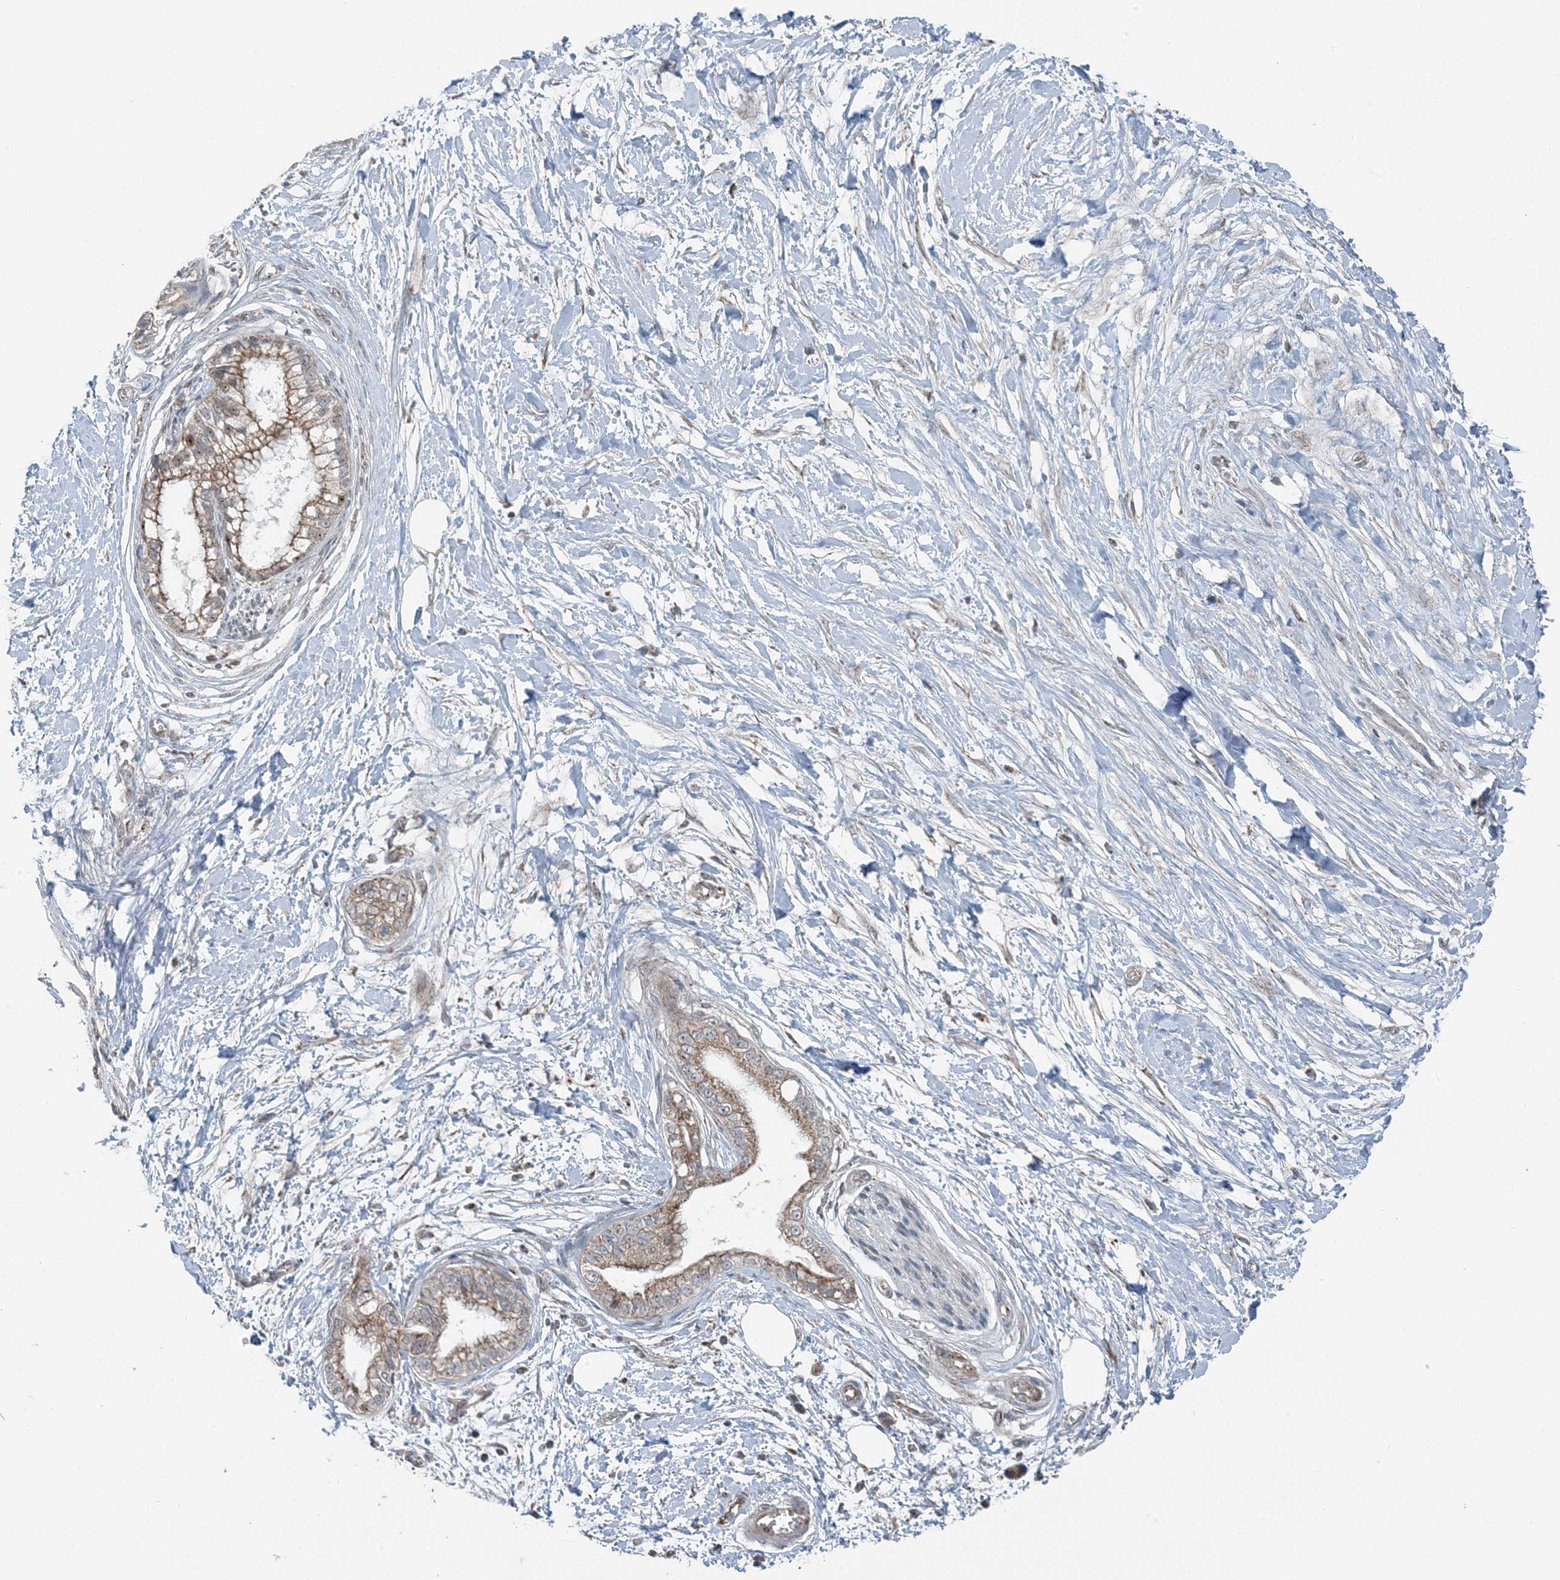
{"staining": {"intensity": "moderate", "quantity": ">75%", "location": "cytoplasmic/membranous"}, "tissue": "pancreatic cancer", "cell_type": "Tumor cells", "image_type": "cancer", "snomed": [{"axis": "morphology", "description": "Adenocarcinoma, NOS"}, {"axis": "topography", "description": "Pancreas"}], "caption": "Immunohistochemistry (DAB (3,3'-diaminobenzidine)) staining of pancreatic adenocarcinoma displays moderate cytoplasmic/membranous protein positivity in about >75% of tumor cells. (Brightfield microscopy of DAB IHC at high magnification).", "gene": "PILRB", "patient": {"sex": "male", "age": 68}}